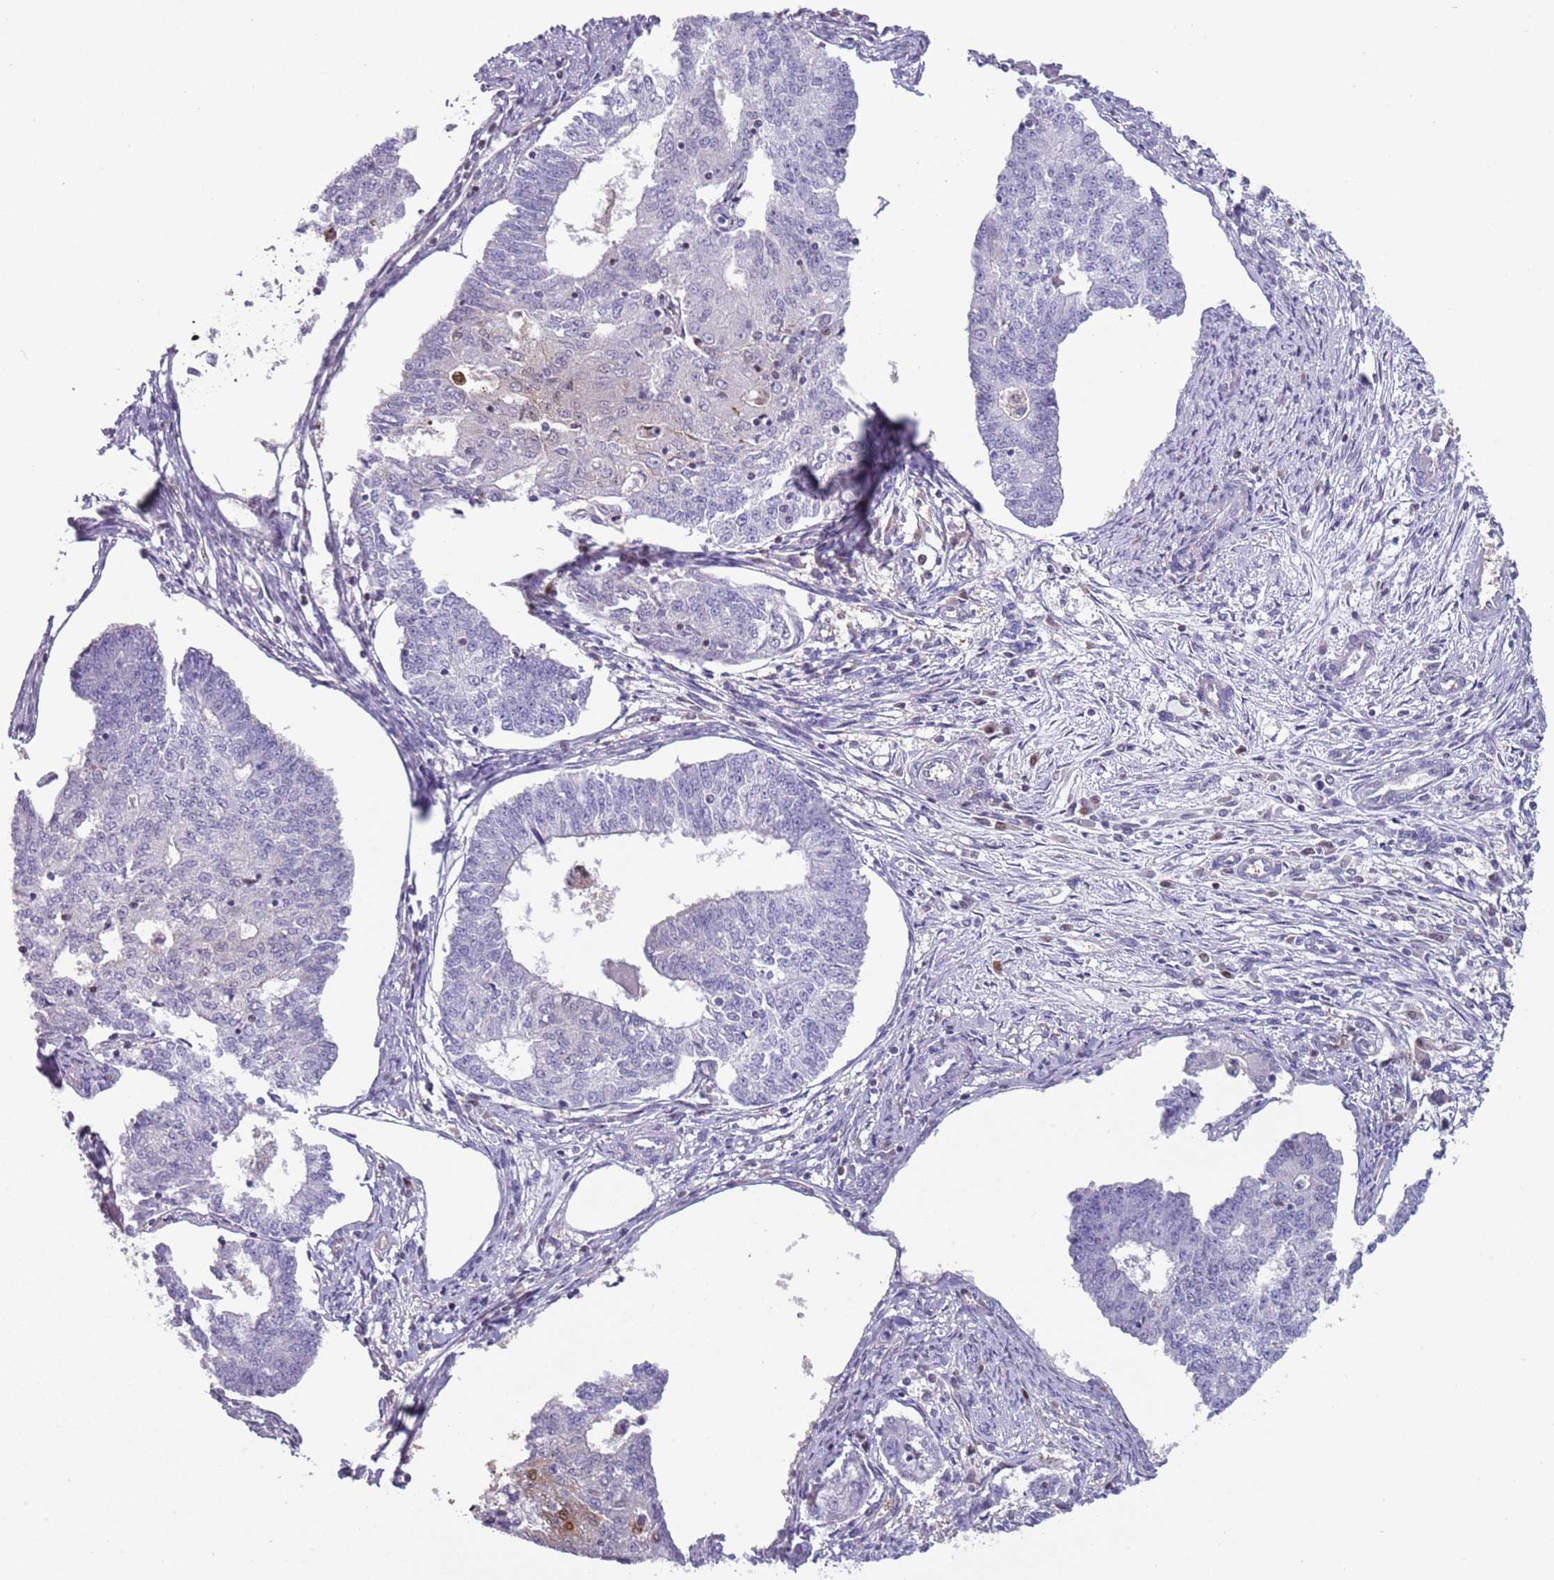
{"staining": {"intensity": "negative", "quantity": "none", "location": "none"}, "tissue": "endometrial cancer", "cell_type": "Tumor cells", "image_type": "cancer", "snomed": [{"axis": "morphology", "description": "Adenocarcinoma, NOS"}, {"axis": "topography", "description": "Endometrium"}], "caption": "This is a photomicrograph of immunohistochemistry (IHC) staining of endometrial cancer, which shows no expression in tumor cells.", "gene": "NBPF6", "patient": {"sex": "female", "age": 56}}